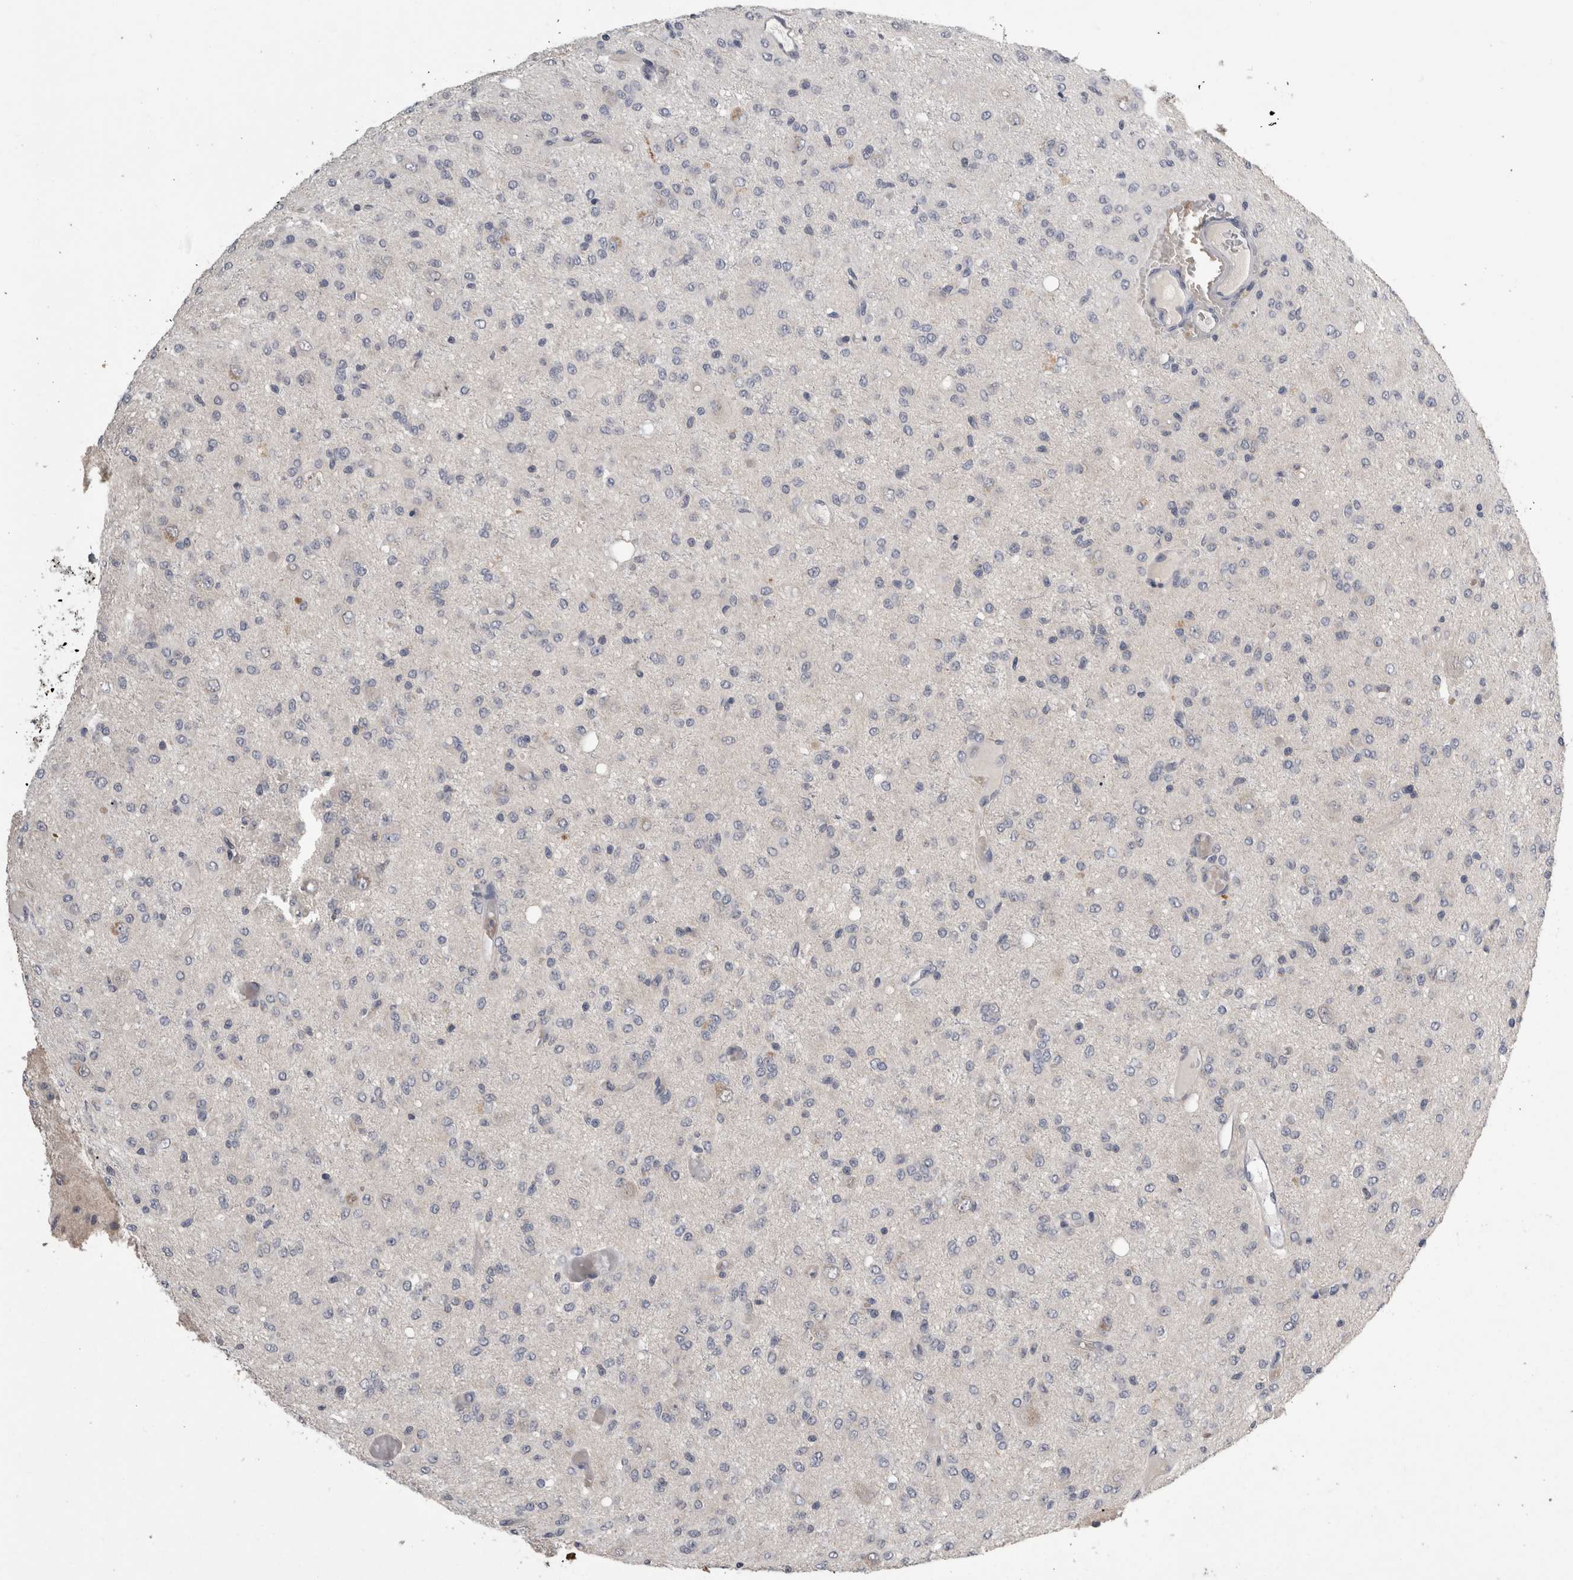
{"staining": {"intensity": "negative", "quantity": "none", "location": "none"}, "tissue": "glioma", "cell_type": "Tumor cells", "image_type": "cancer", "snomed": [{"axis": "morphology", "description": "Glioma, malignant, High grade"}, {"axis": "topography", "description": "Brain"}], "caption": "Immunohistochemical staining of glioma displays no significant positivity in tumor cells.", "gene": "ANXA13", "patient": {"sex": "female", "age": 59}}